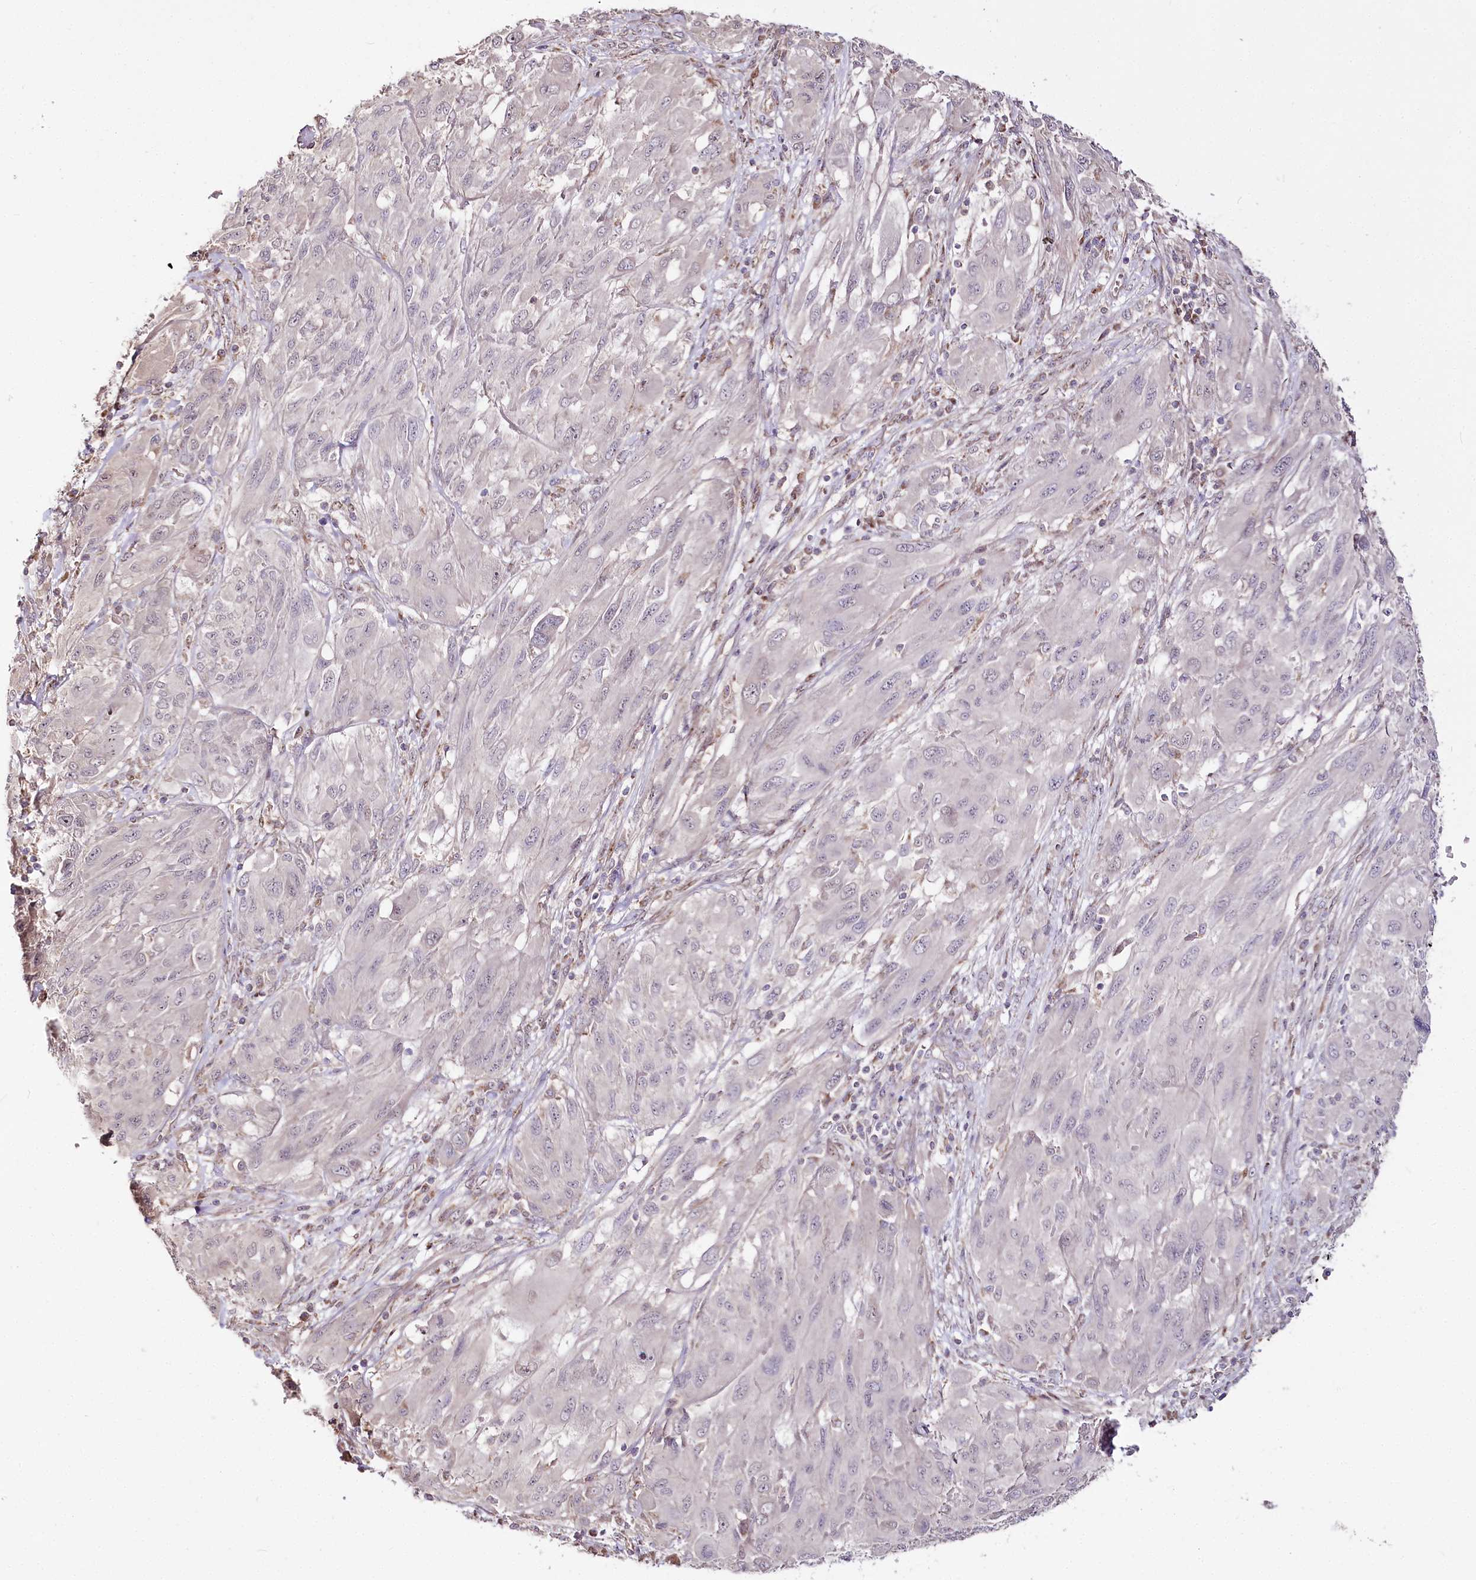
{"staining": {"intensity": "negative", "quantity": "none", "location": "none"}, "tissue": "melanoma", "cell_type": "Tumor cells", "image_type": "cancer", "snomed": [{"axis": "morphology", "description": "Malignant melanoma, NOS"}, {"axis": "topography", "description": "Skin"}], "caption": "A high-resolution histopathology image shows IHC staining of malignant melanoma, which reveals no significant expression in tumor cells.", "gene": "ZNF226", "patient": {"sex": "female", "age": 91}}